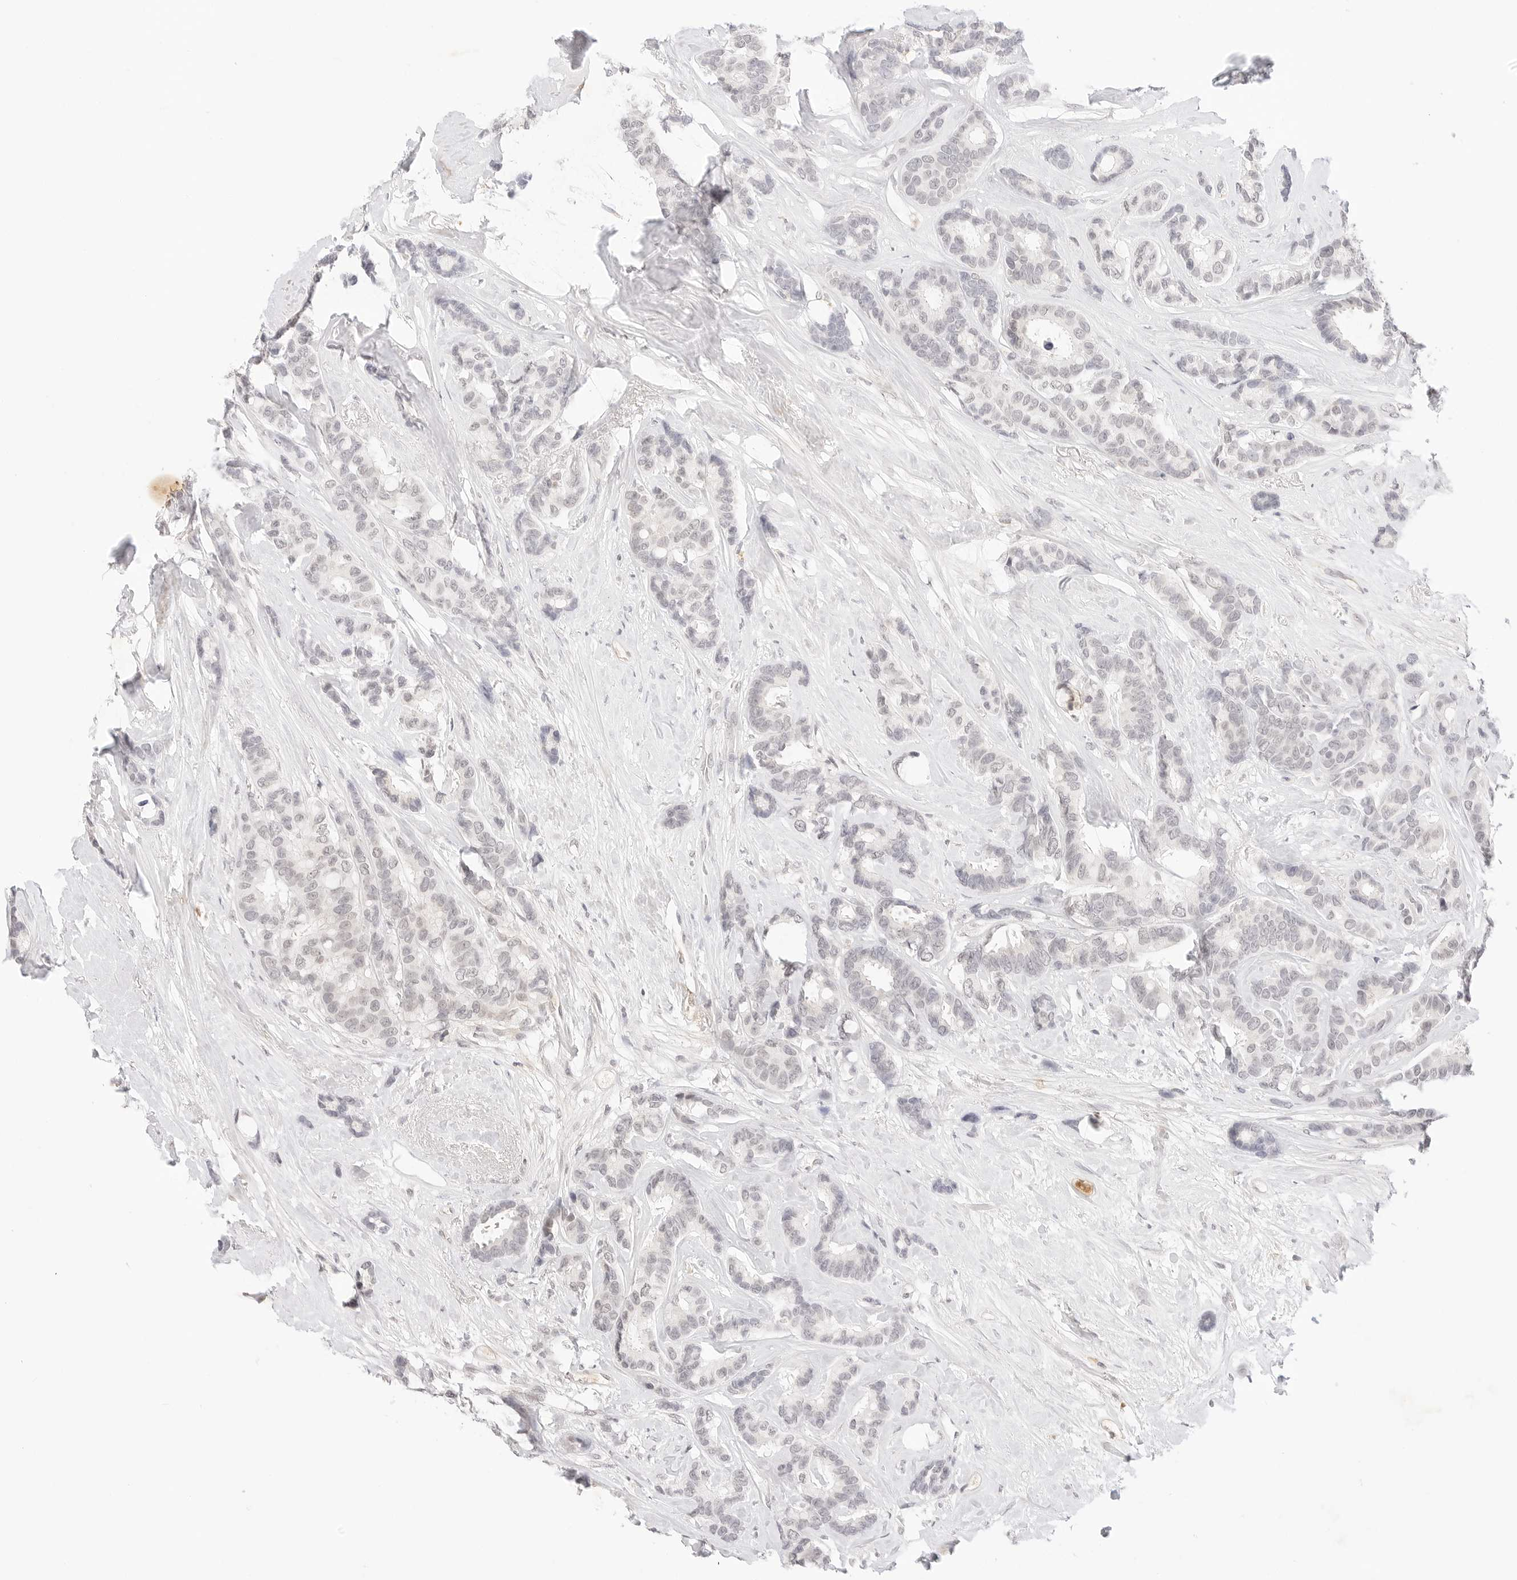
{"staining": {"intensity": "negative", "quantity": "none", "location": "none"}, "tissue": "breast cancer", "cell_type": "Tumor cells", "image_type": "cancer", "snomed": [{"axis": "morphology", "description": "Duct carcinoma"}, {"axis": "topography", "description": "Breast"}], "caption": "Tumor cells are negative for brown protein staining in breast infiltrating ductal carcinoma.", "gene": "XKR4", "patient": {"sex": "female", "age": 87}}